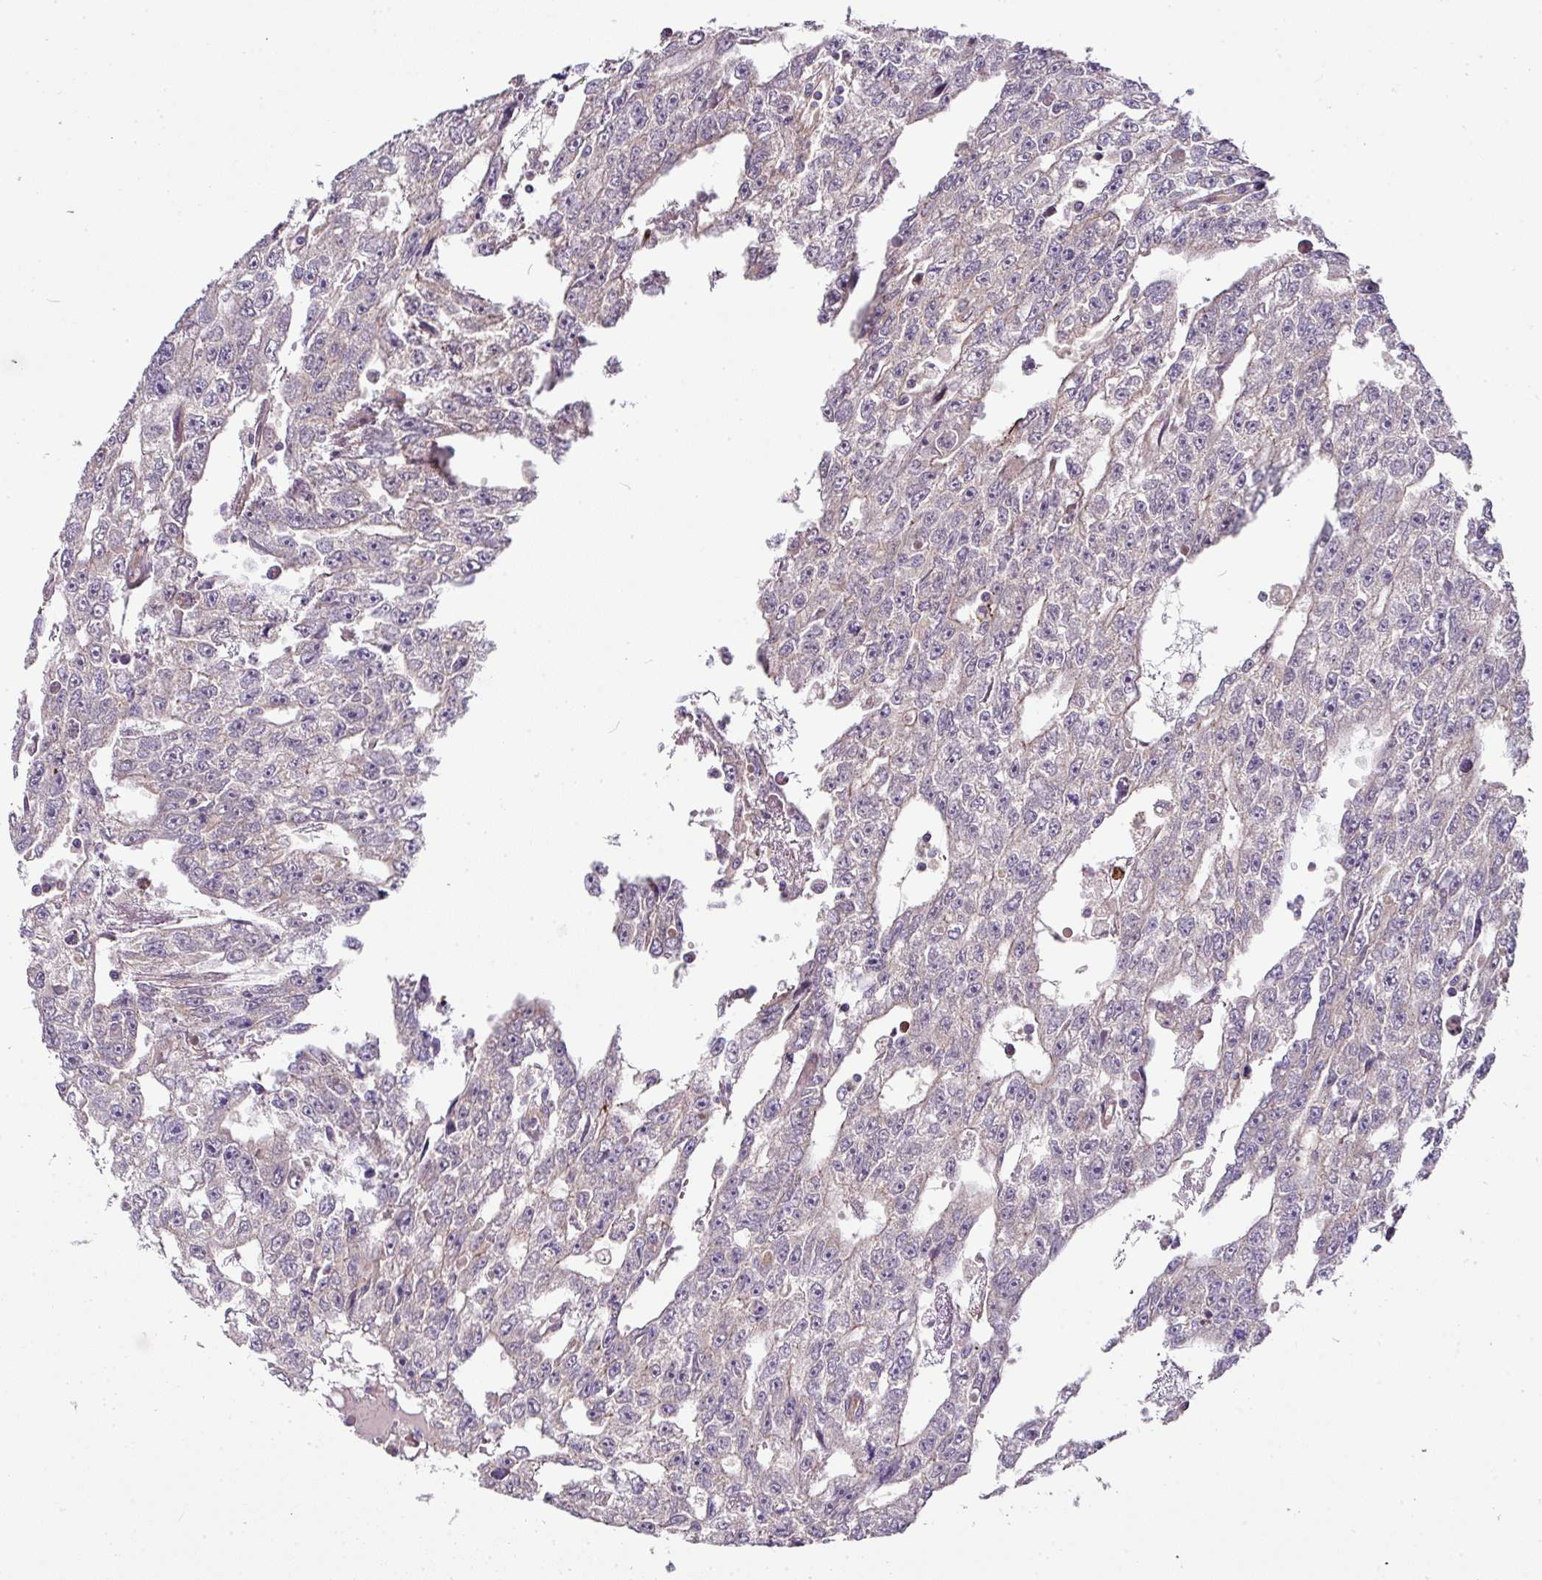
{"staining": {"intensity": "negative", "quantity": "none", "location": "none"}, "tissue": "testis cancer", "cell_type": "Tumor cells", "image_type": "cancer", "snomed": [{"axis": "morphology", "description": "Carcinoma, Embryonal, NOS"}, {"axis": "topography", "description": "Testis"}], "caption": "An immunohistochemistry (IHC) image of embryonal carcinoma (testis) is shown. There is no staining in tumor cells of embryonal carcinoma (testis).", "gene": "STK35", "patient": {"sex": "male", "age": 20}}